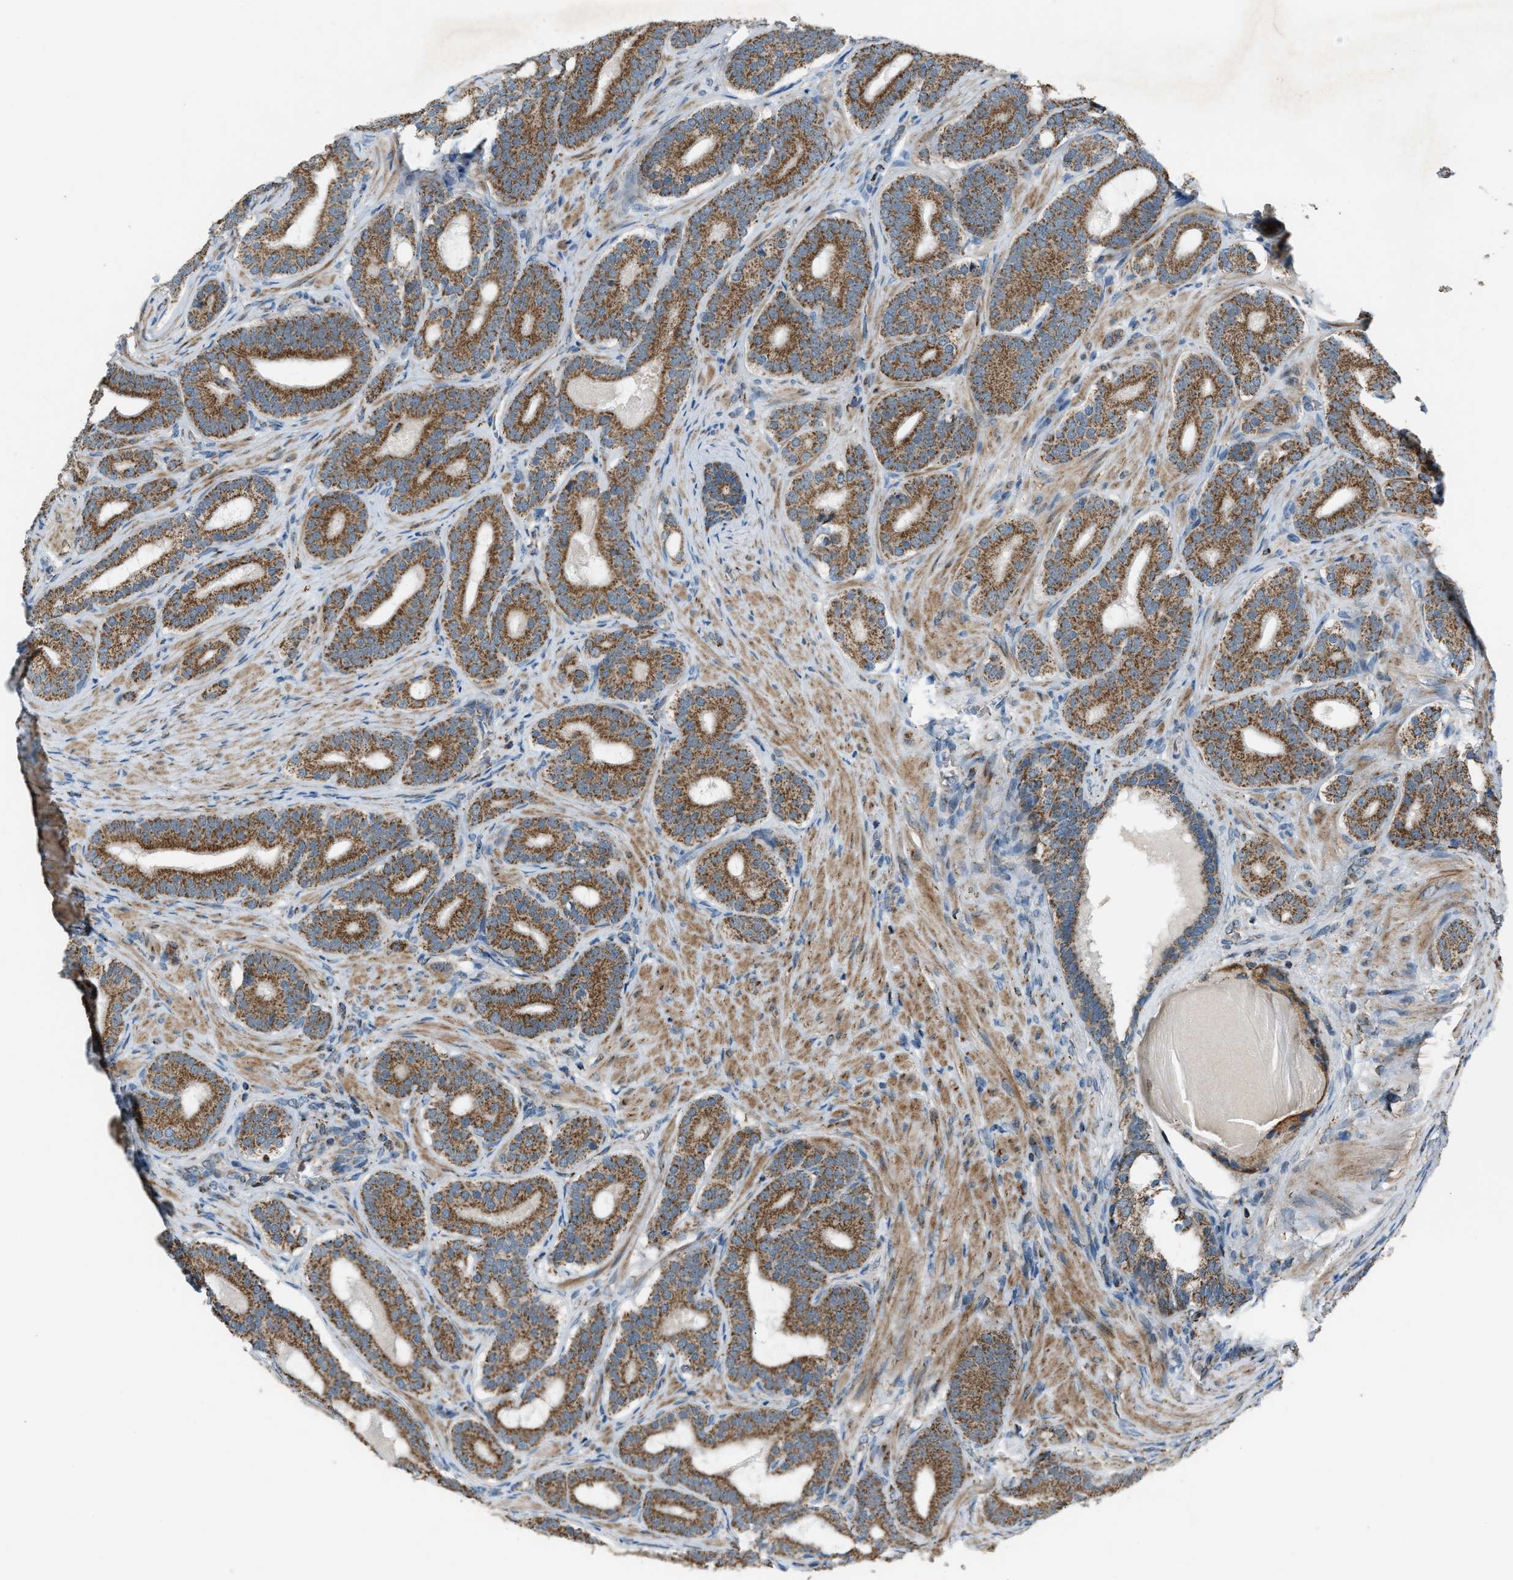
{"staining": {"intensity": "moderate", "quantity": ">75%", "location": "cytoplasmic/membranous"}, "tissue": "prostate cancer", "cell_type": "Tumor cells", "image_type": "cancer", "snomed": [{"axis": "morphology", "description": "Adenocarcinoma, High grade"}, {"axis": "topography", "description": "Prostate"}], "caption": "Brown immunohistochemical staining in human prostate cancer exhibits moderate cytoplasmic/membranous staining in approximately >75% of tumor cells. The staining was performed using DAB to visualize the protein expression in brown, while the nuclei were stained in blue with hematoxylin (Magnification: 20x).", "gene": "CHN2", "patient": {"sex": "male", "age": 60}}